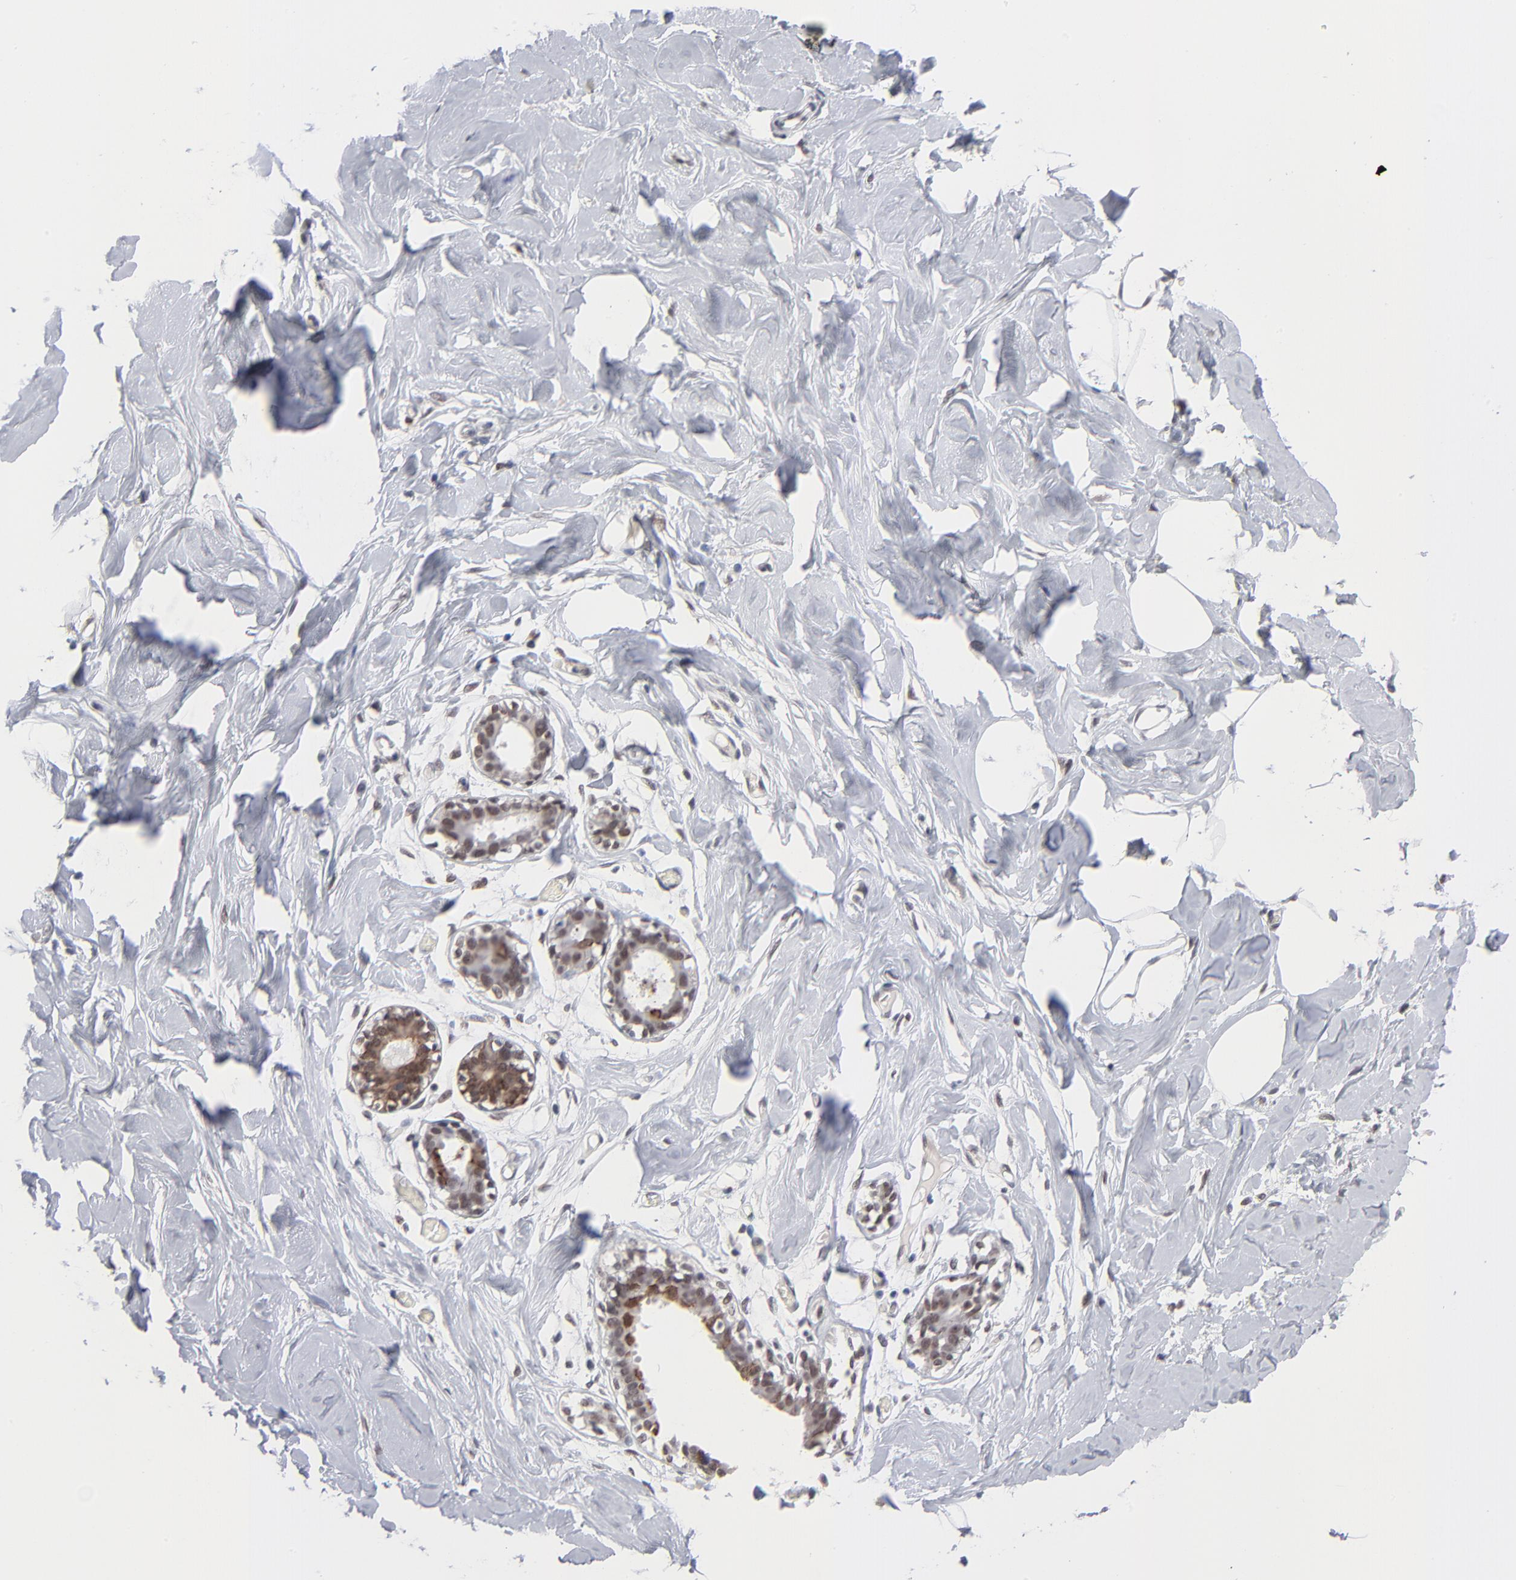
{"staining": {"intensity": "negative", "quantity": "none", "location": "none"}, "tissue": "breast", "cell_type": "Adipocytes", "image_type": "normal", "snomed": [{"axis": "morphology", "description": "Normal tissue, NOS"}, {"axis": "topography", "description": "Breast"}, {"axis": "topography", "description": "Adipose tissue"}], "caption": "IHC of benign human breast exhibits no positivity in adipocytes.", "gene": "MBIP", "patient": {"sex": "female", "age": 25}}